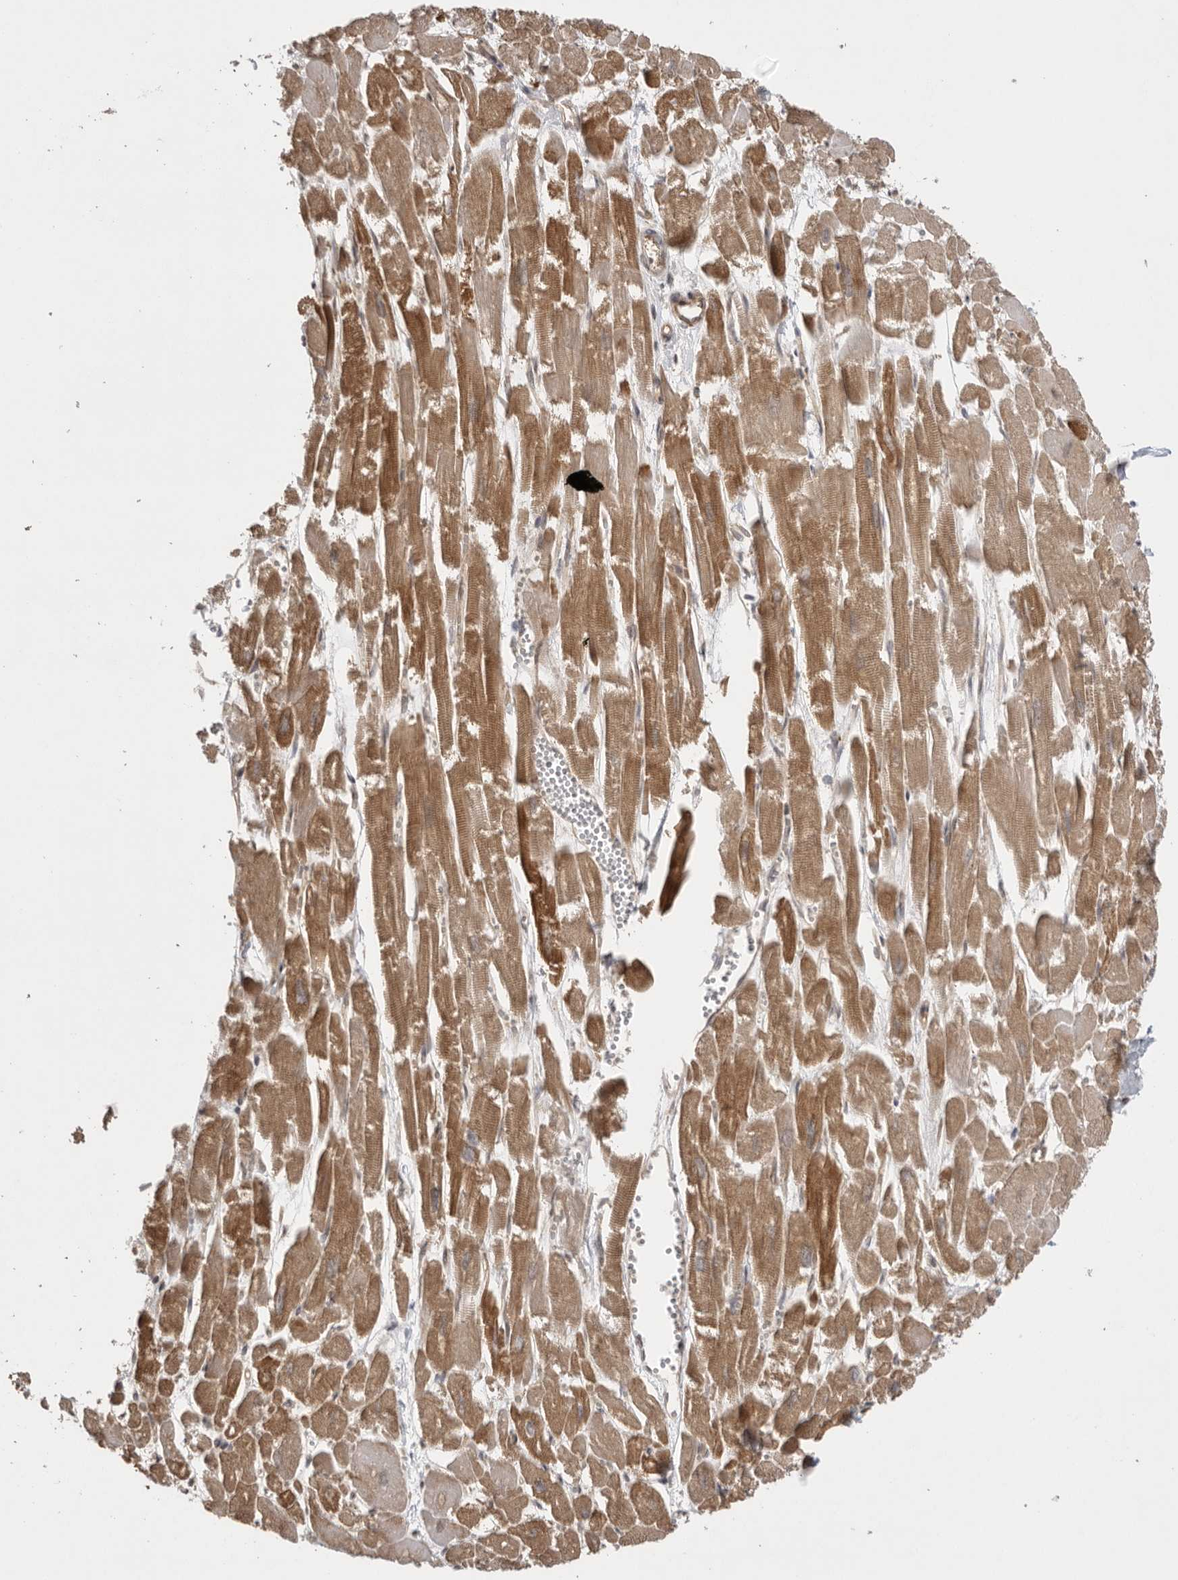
{"staining": {"intensity": "moderate", "quantity": ">75%", "location": "cytoplasmic/membranous,nuclear"}, "tissue": "heart muscle", "cell_type": "Cardiomyocytes", "image_type": "normal", "snomed": [{"axis": "morphology", "description": "Normal tissue, NOS"}, {"axis": "topography", "description": "Heart"}], "caption": "Approximately >75% of cardiomyocytes in normal human heart muscle show moderate cytoplasmic/membranous,nuclear protein positivity as visualized by brown immunohistochemical staining.", "gene": "VPS50", "patient": {"sex": "male", "age": 54}}